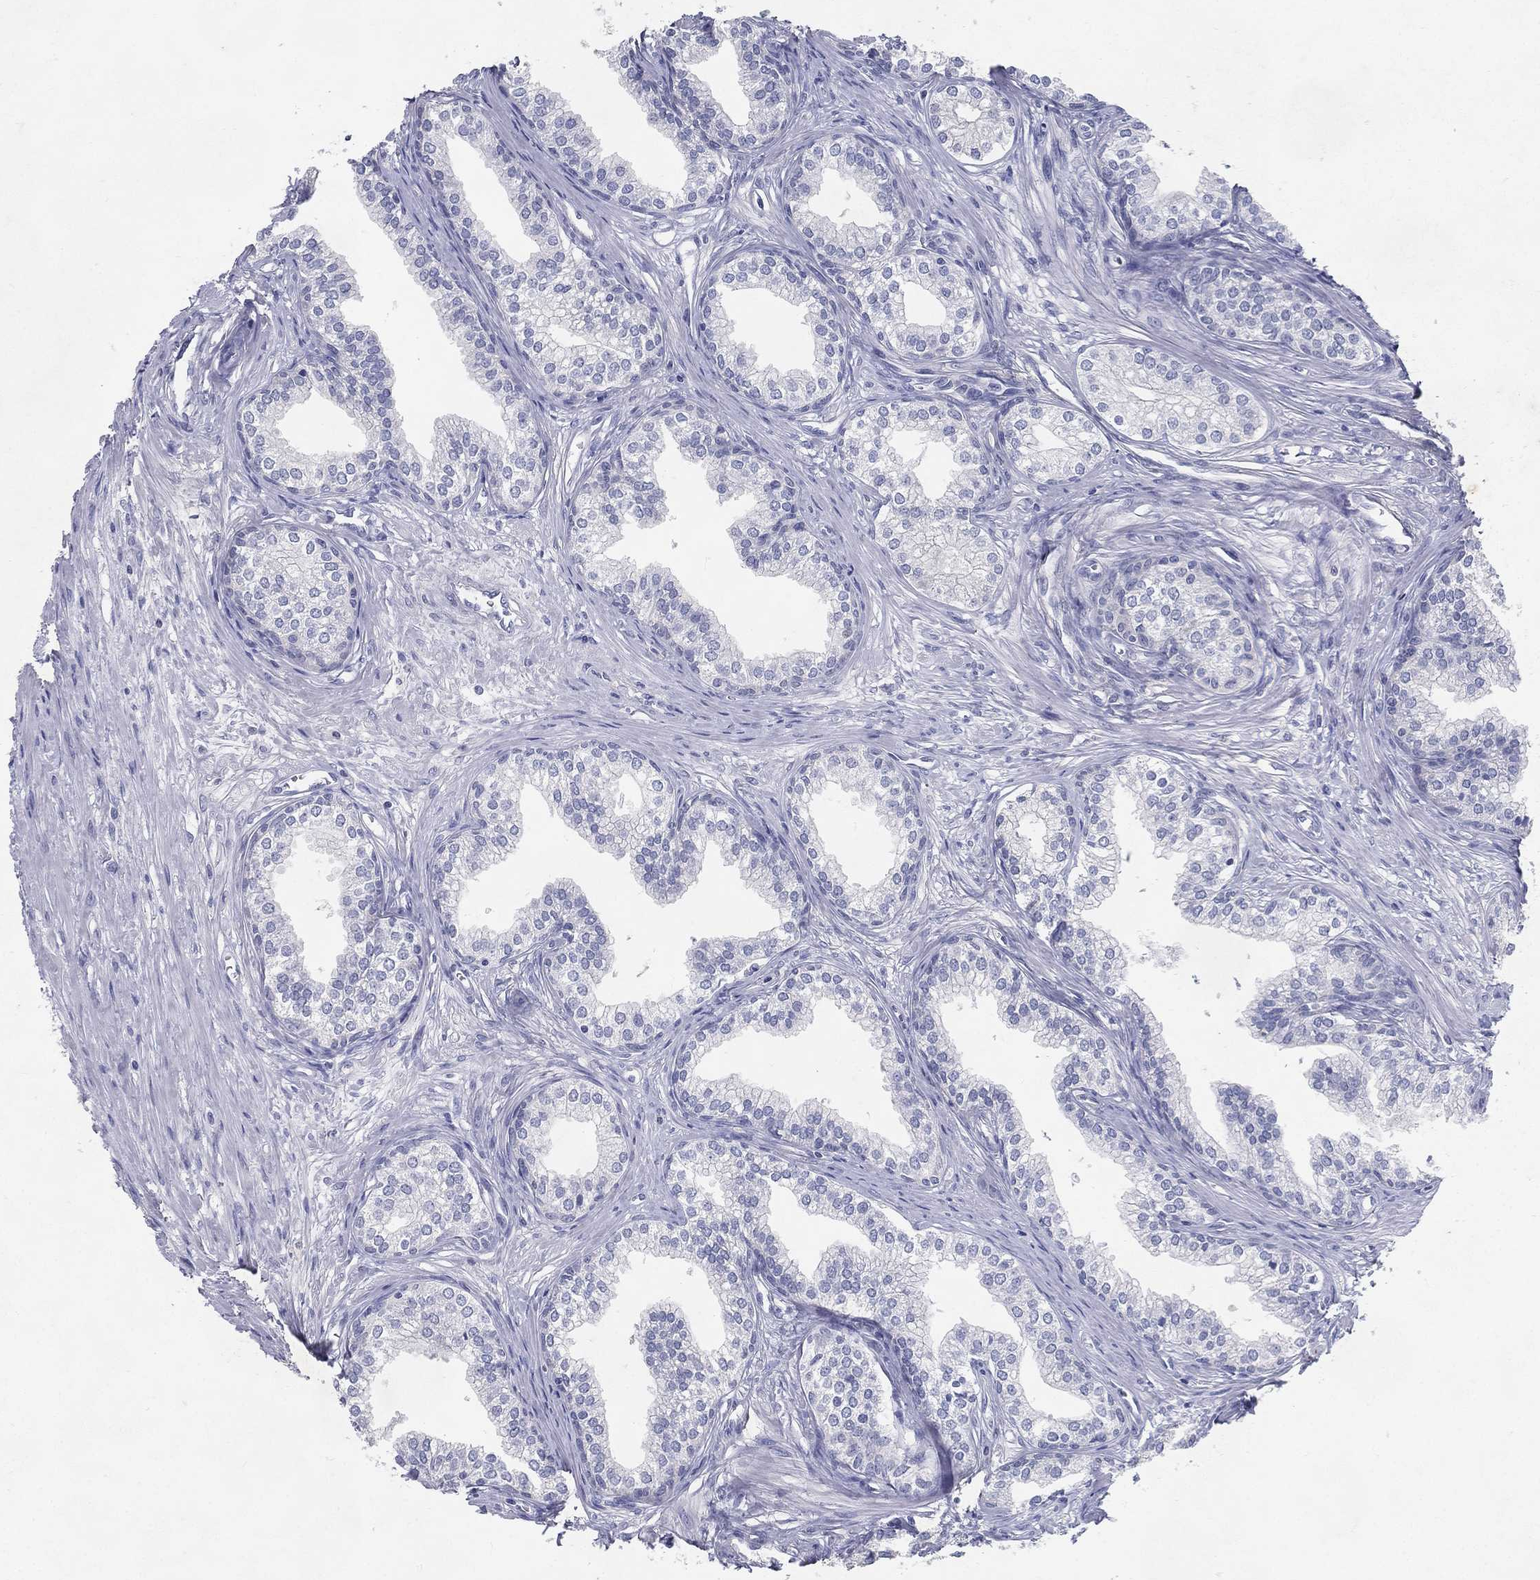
{"staining": {"intensity": "negative", "quantity": "none", "location": "none"}, "tissue": "prostate", "cell_type": "Glandular cells", "image_type": "normal", "snomed": [{"axis": "morphology", "description": "Normal tissue, NOS"}, {"axis": "topography", "description": "Prostate"}], "caption": "A high-resolution photomicrograph shows IHC staining of benign prostate, which displays no significant staining in glandular cells. (Stains: DAB (3,3'-diaminobenzidine) IHC with hematoxylin counter stain, Microscopy: brightfield microscopy at high magnification).", "gene": "RGS13", "patient": {"sex": "male", "age": 65}}